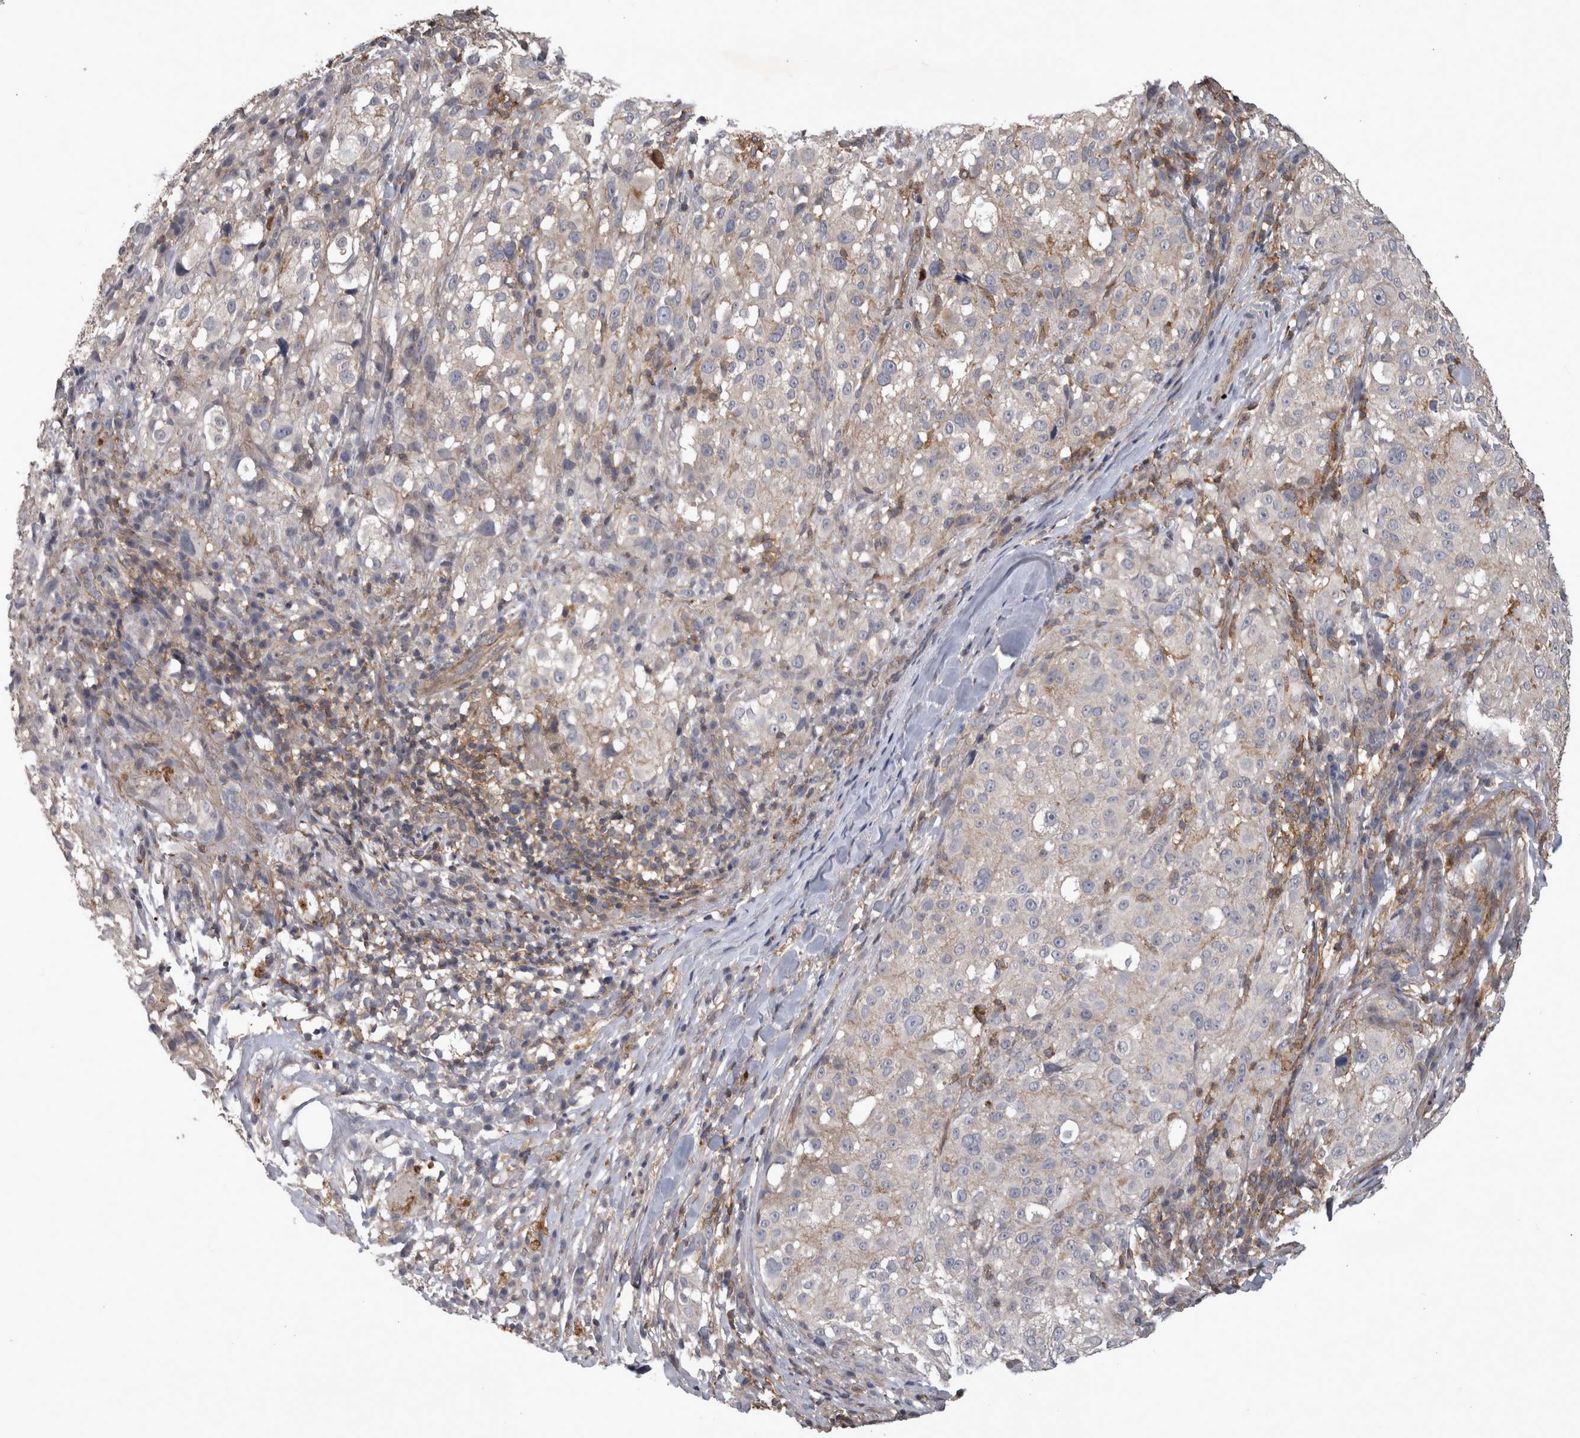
{"staining": {"intensity": "negative", "quantity": "none", "location": "none"}, "tissue": "melanoma", "cell_type": "Tumor cells", "image_type": "cancer", "snomed": [{"axis": "morphology", "description": "Necrosis, NOS"}, {"axis": "morphology", "description": "Malignant melanoma, NOS"}, {"axis": "topography", "description": "Skin"}], "caption": "There is no significant positivity in tumor cells of malignant melanoma.", "gene": "SPATA48", "patient": {"sex": "female", "age": 87}}